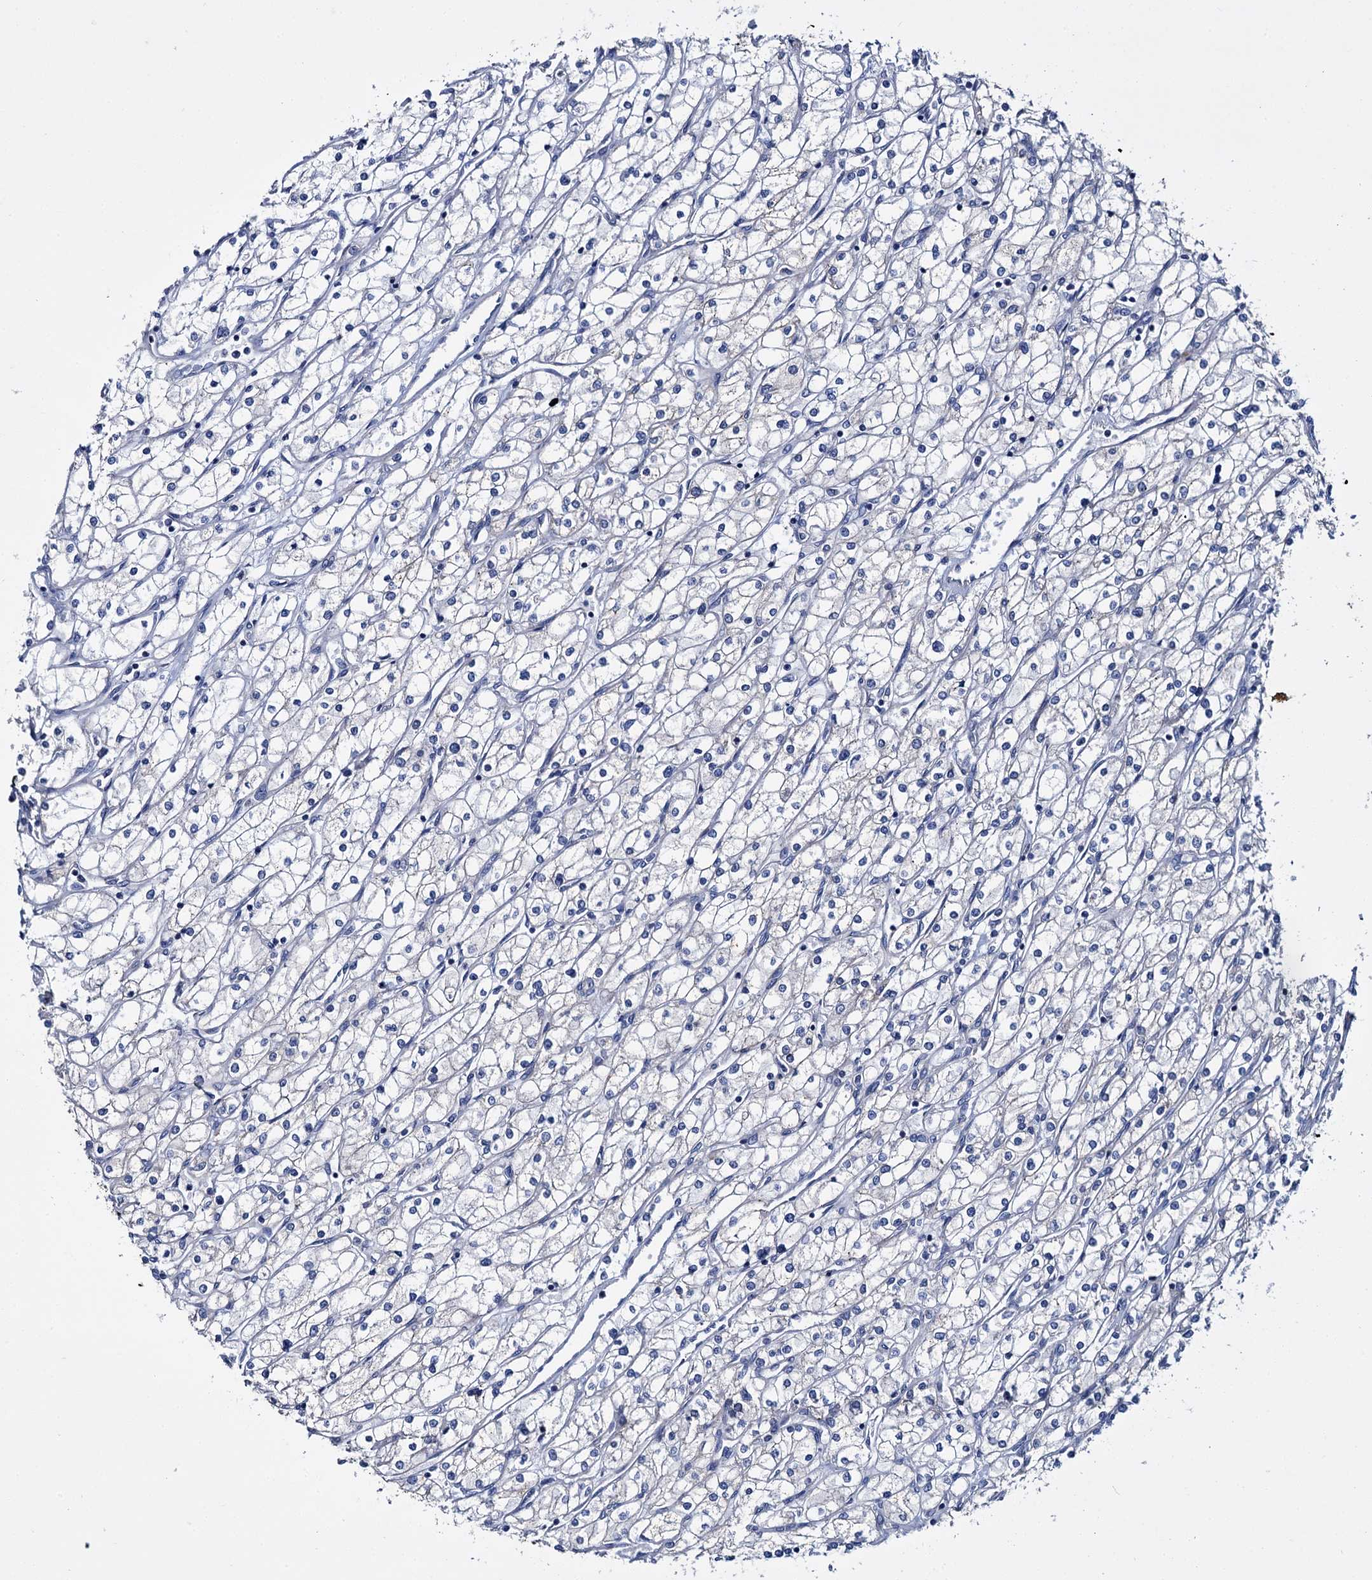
{"staining": {"intensity": "negative", "quantity": "none", "location": "none"}, "tissue": "renal cancer", "cell_type": "Tumor cells", "image_type": "cancer", "snomed": [{"axis": "morphology", "description": "Adenocarcinoma, NOS"}, {"axis": "topography", "description": "Kidney"}], "caption": "Renal cancer was stained to show a protein in brown. There is no significant expression in tumor cells.", "gene": "CEP295", "patient": {"sex": "male", "age": 80}}